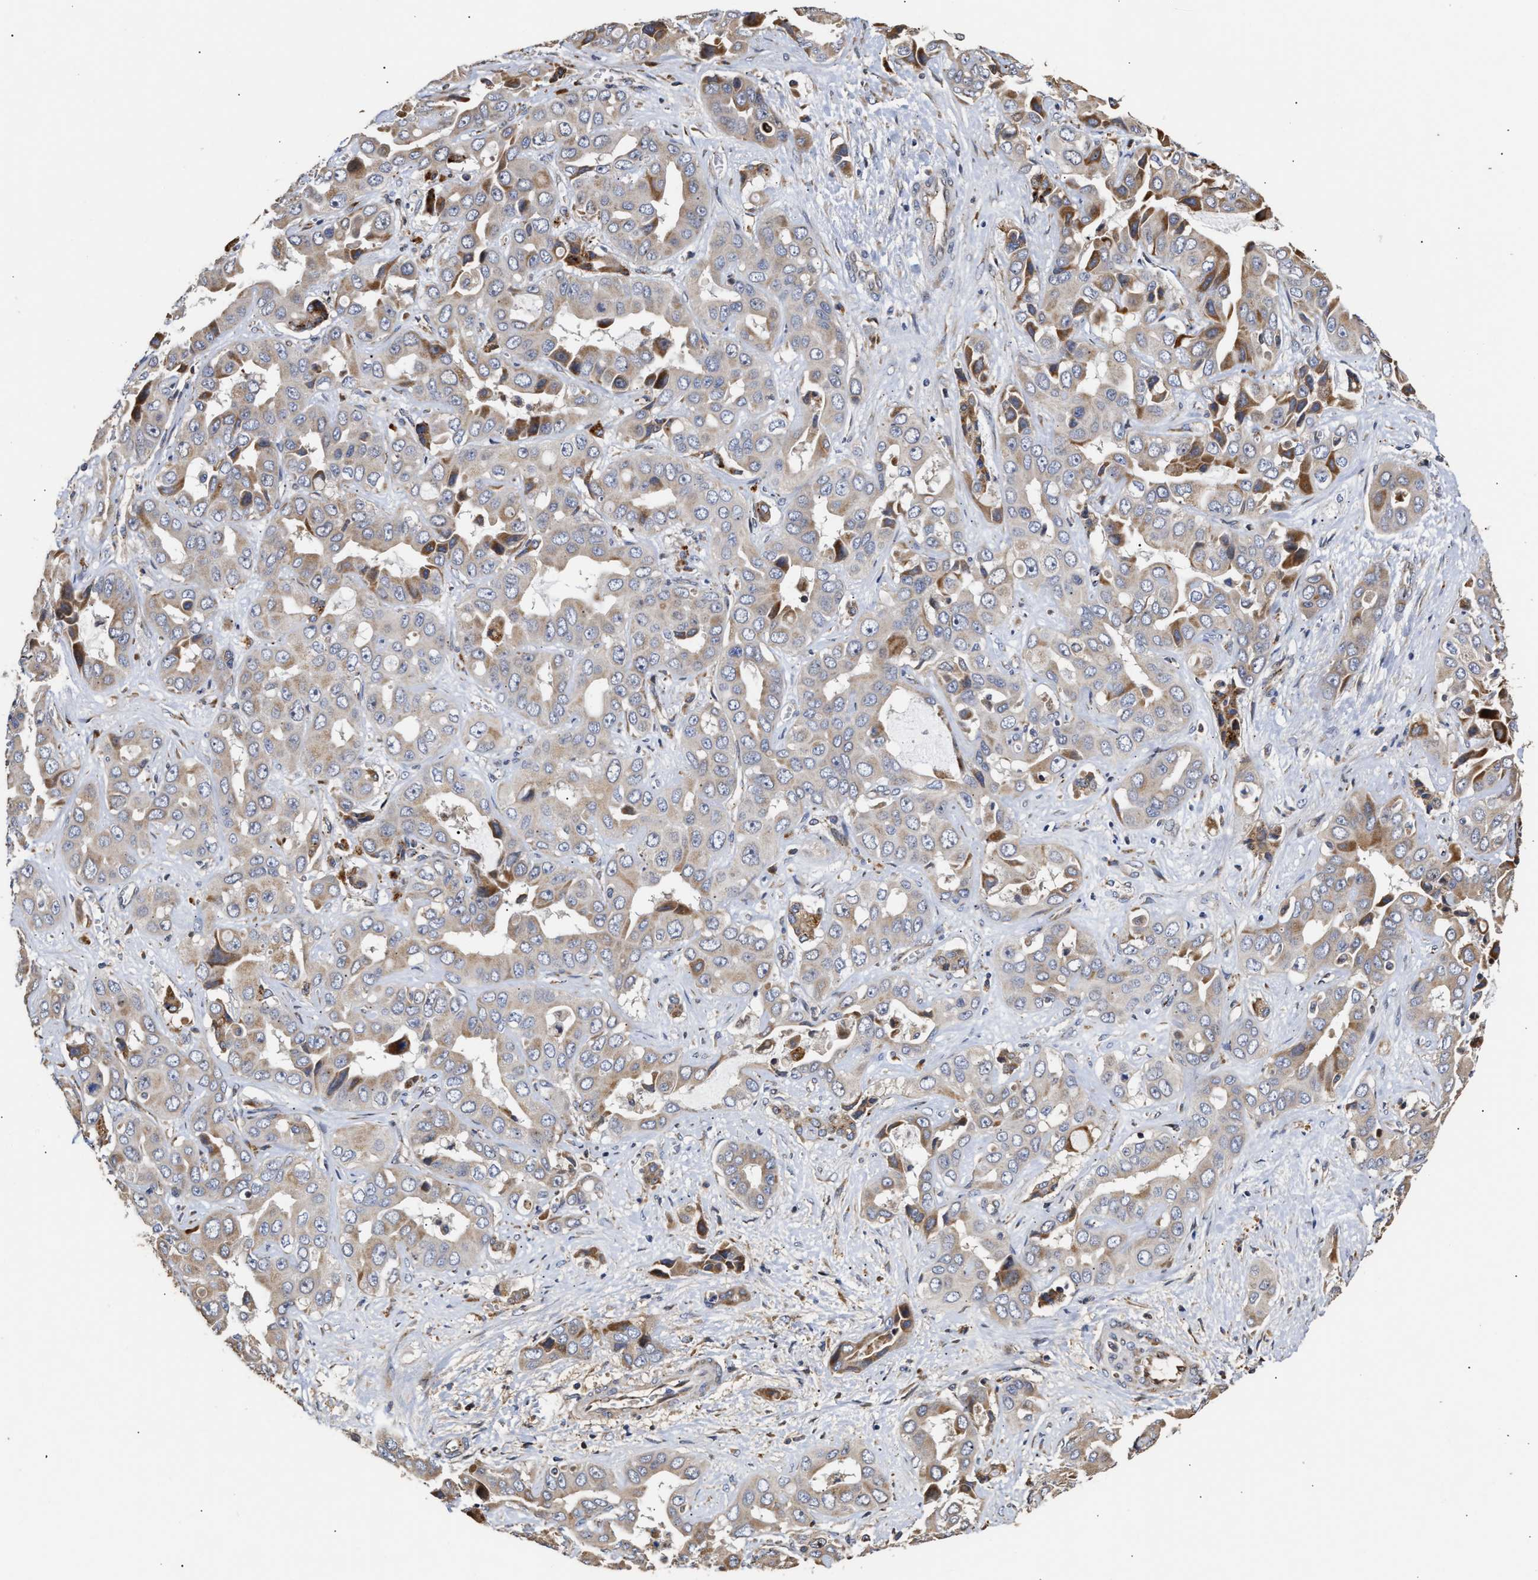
{"staining": {"intensity": "moderate", "quantity": "<25%", "location": "cytoplasmic/membranous"}, "tissue": "liver cancer", "cell_type": "Tumor cells", "image_type": "cancer", "snomed": [{"axis": "morphology", "description": "Cholangiocarcinoma"}, {"axis": "topography", "description": "Liver"}], "caption": "Immunohistochemical staining of human liver cancer (cholangiocarcinoma) exhibits low levels of moderate cytoplasmic/membranous protein positivity in approximately <25% of tumor cells. (DAB IHC with brightfield microscopy, high magnification).", "gene": "GOSR1", "patient": {"sex": "female", "age": 52}}